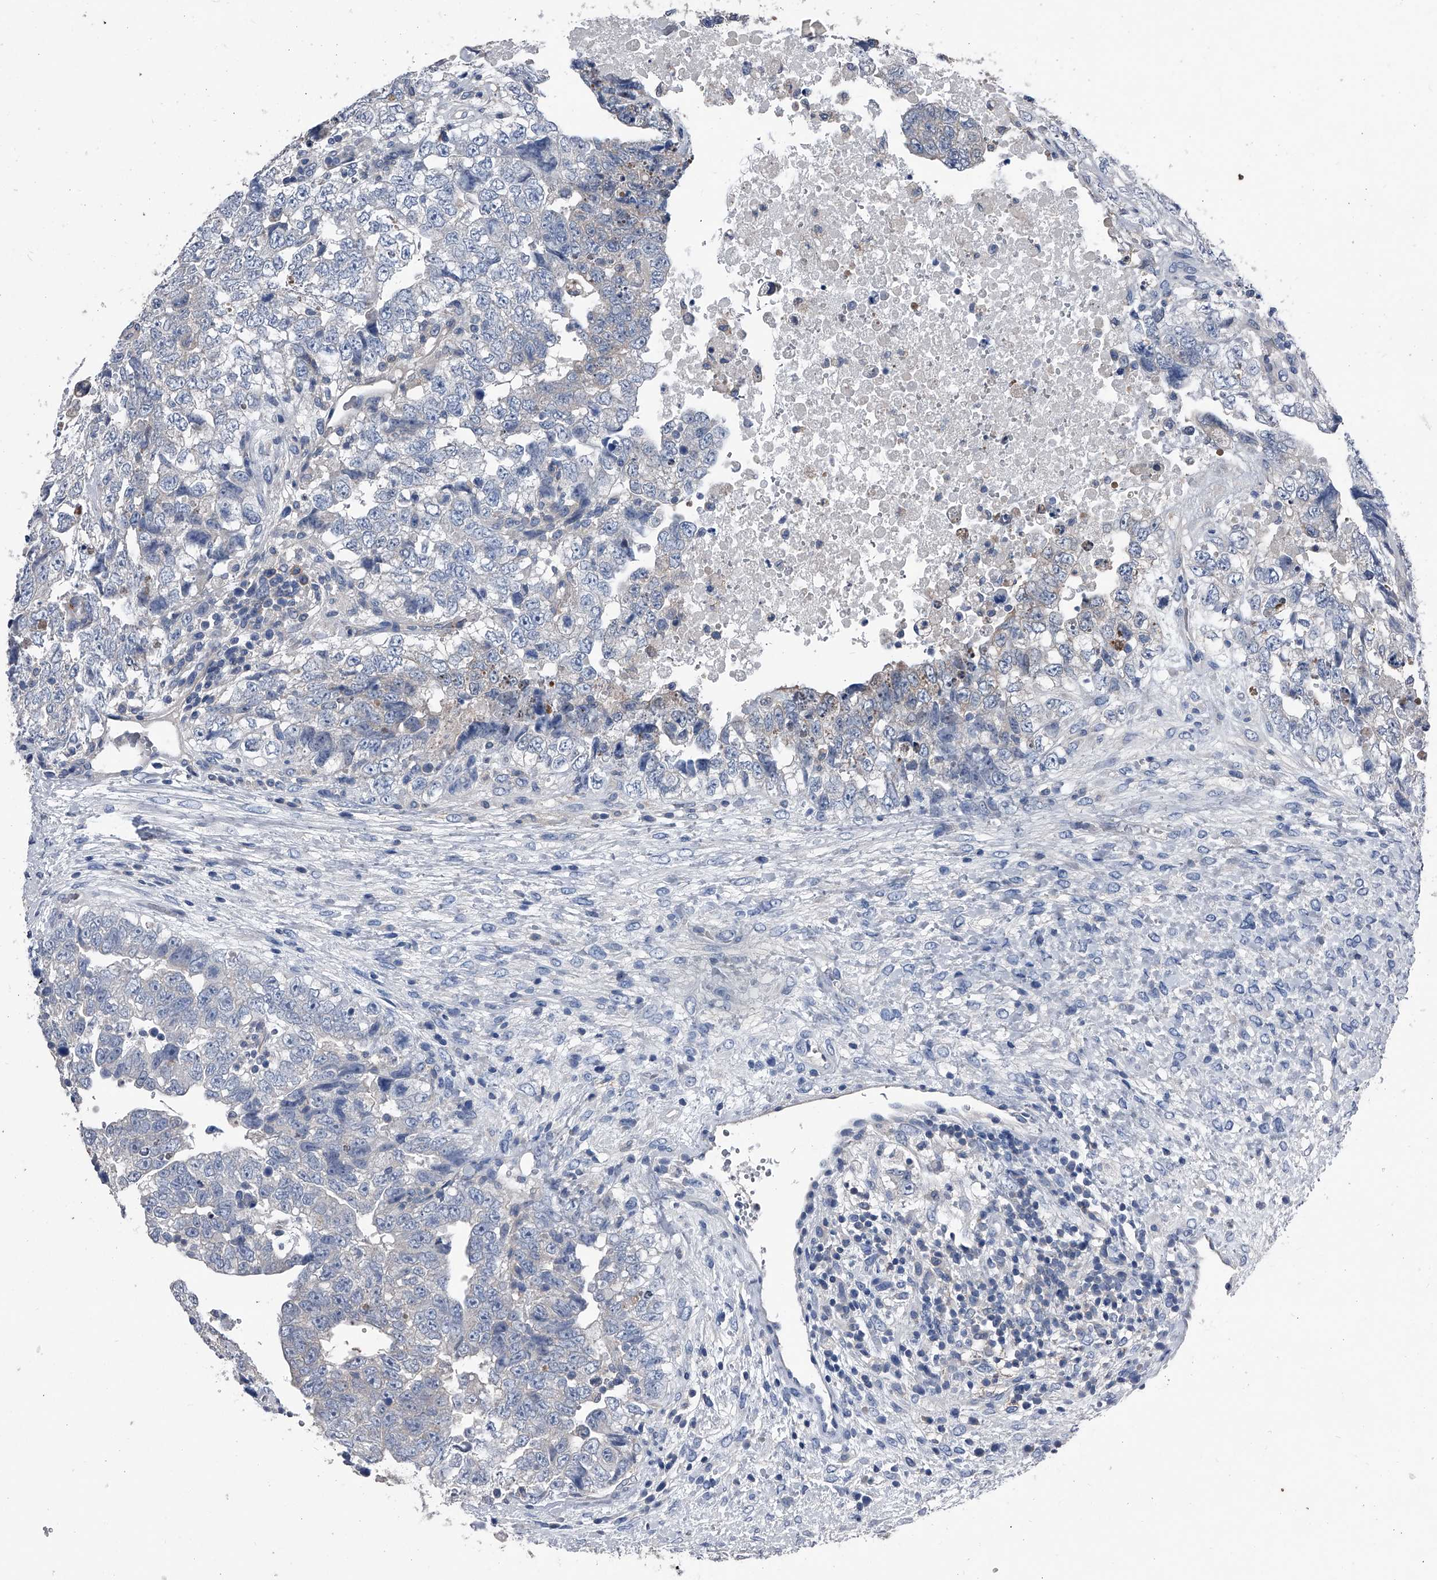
{"staining": {"intensity": "negative", "quantity": "none", "location": "none"}, "tissue": "testis cancer", "cell_type": "Tumor cells", "image_type": "cancer", "snomed": [{"axis": "morphology", "description": "Carcinoma, Embryonal, NOS"}, {"axis": "topography", "description": "Testis"}], "caption": "Immunohistochemistry image of embryonal carcinoma (testis) stained for a protein (brown), which exhibits no positivity in tumor cells.", "gene": "KIF13A", "patient": {"sex": "male", "age": 37}}